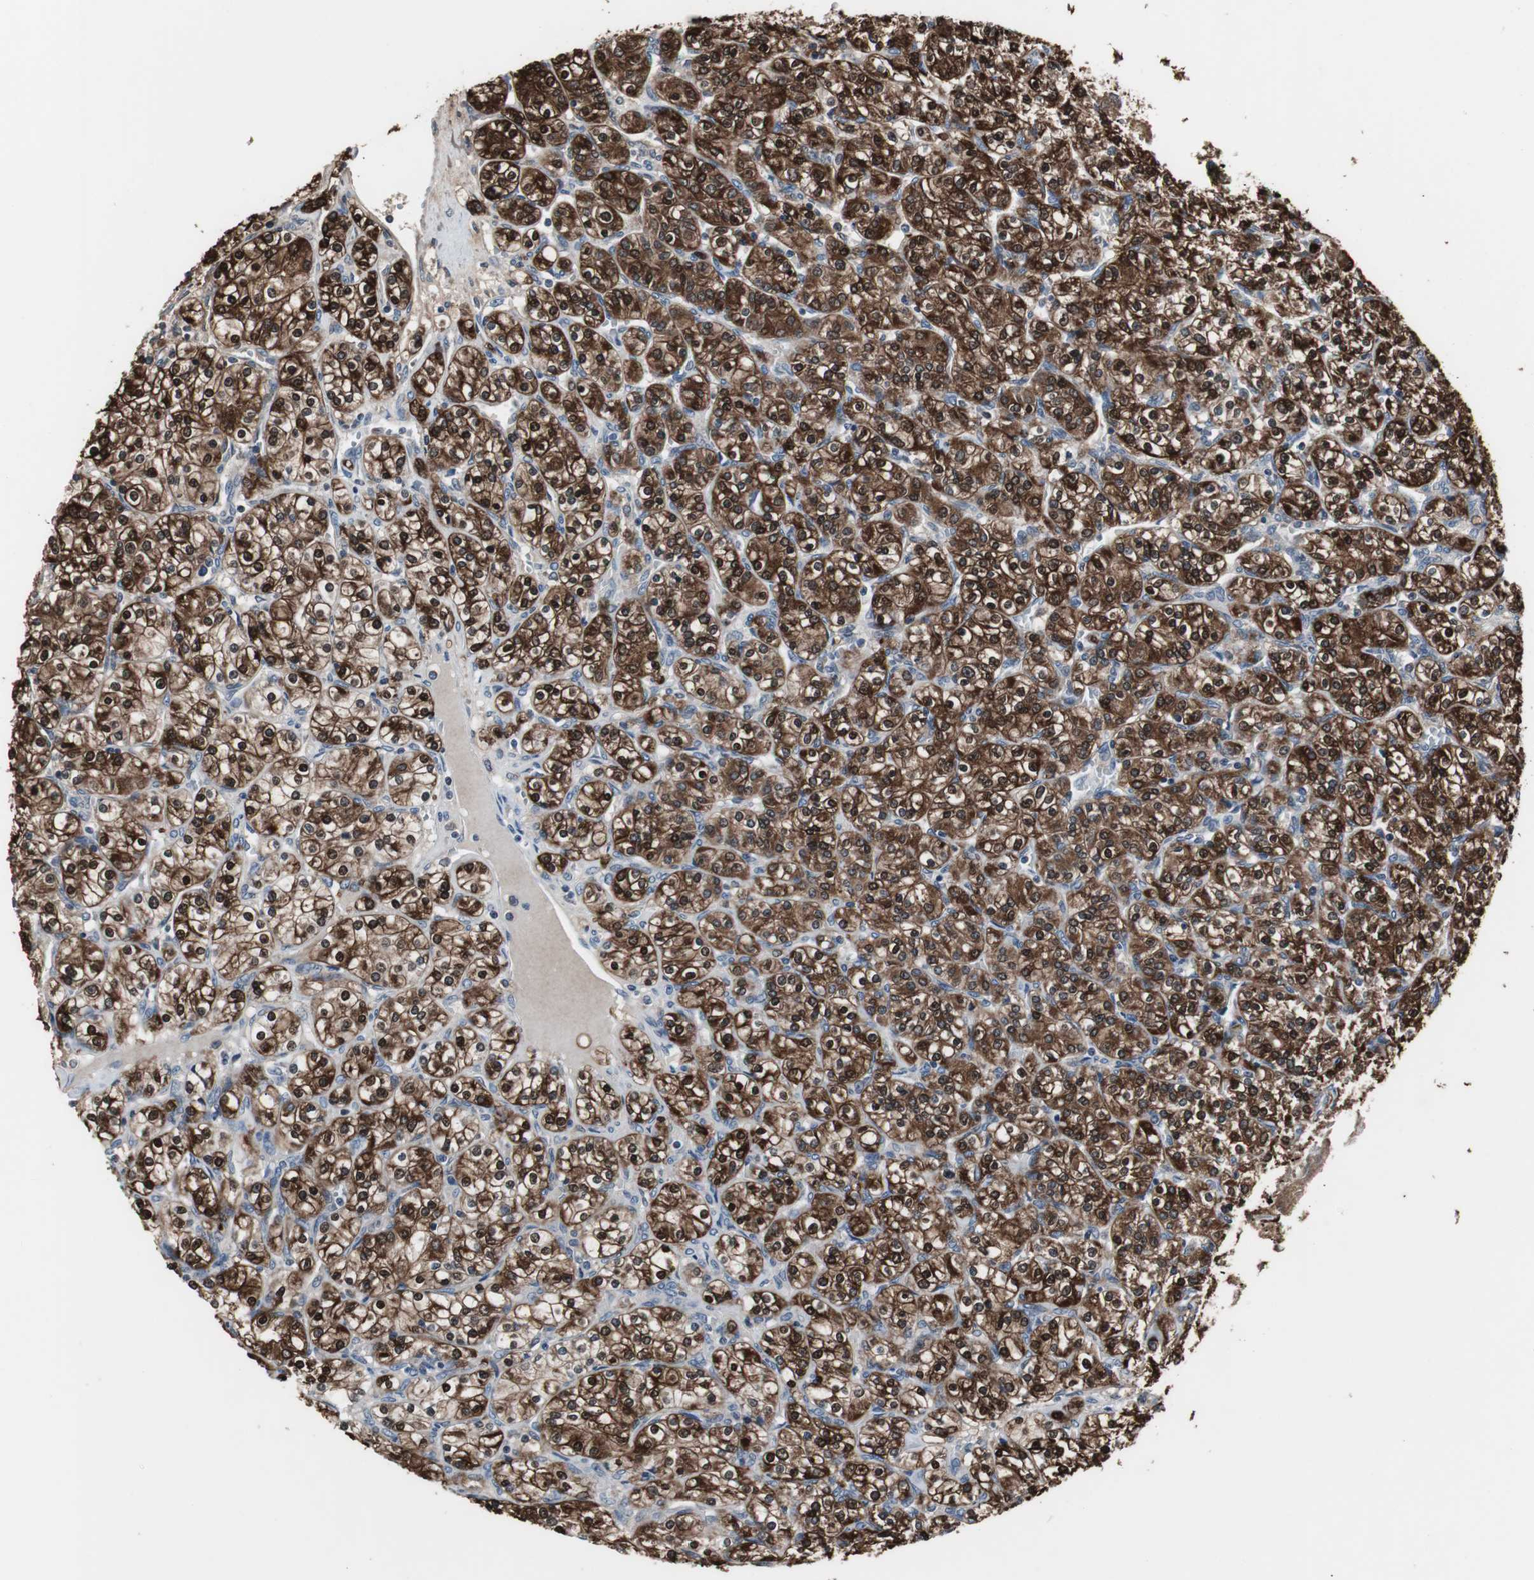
{"staining": {"intensity": "strong", "quantity": ">75%", "location": "cytoplasmic/membranous,nuclear"}, "tissue": "renal cancer", "cell_type": "Tumor cells", "image_type": "cancer", "snomed": [{"axis": "morphology", "description": "Adenocarcinoma, NOS"}, {"axis": "topography", "description": "Kidney"}], "caption": "Human renal cancer stained for a protein (brown) displays strong cytoplasmic/membranous and nuclear positive staining in approximately >75% of tumor cells.", "gene": "ZSCAN22", "patient": {"sex": "male", "age": 77}}